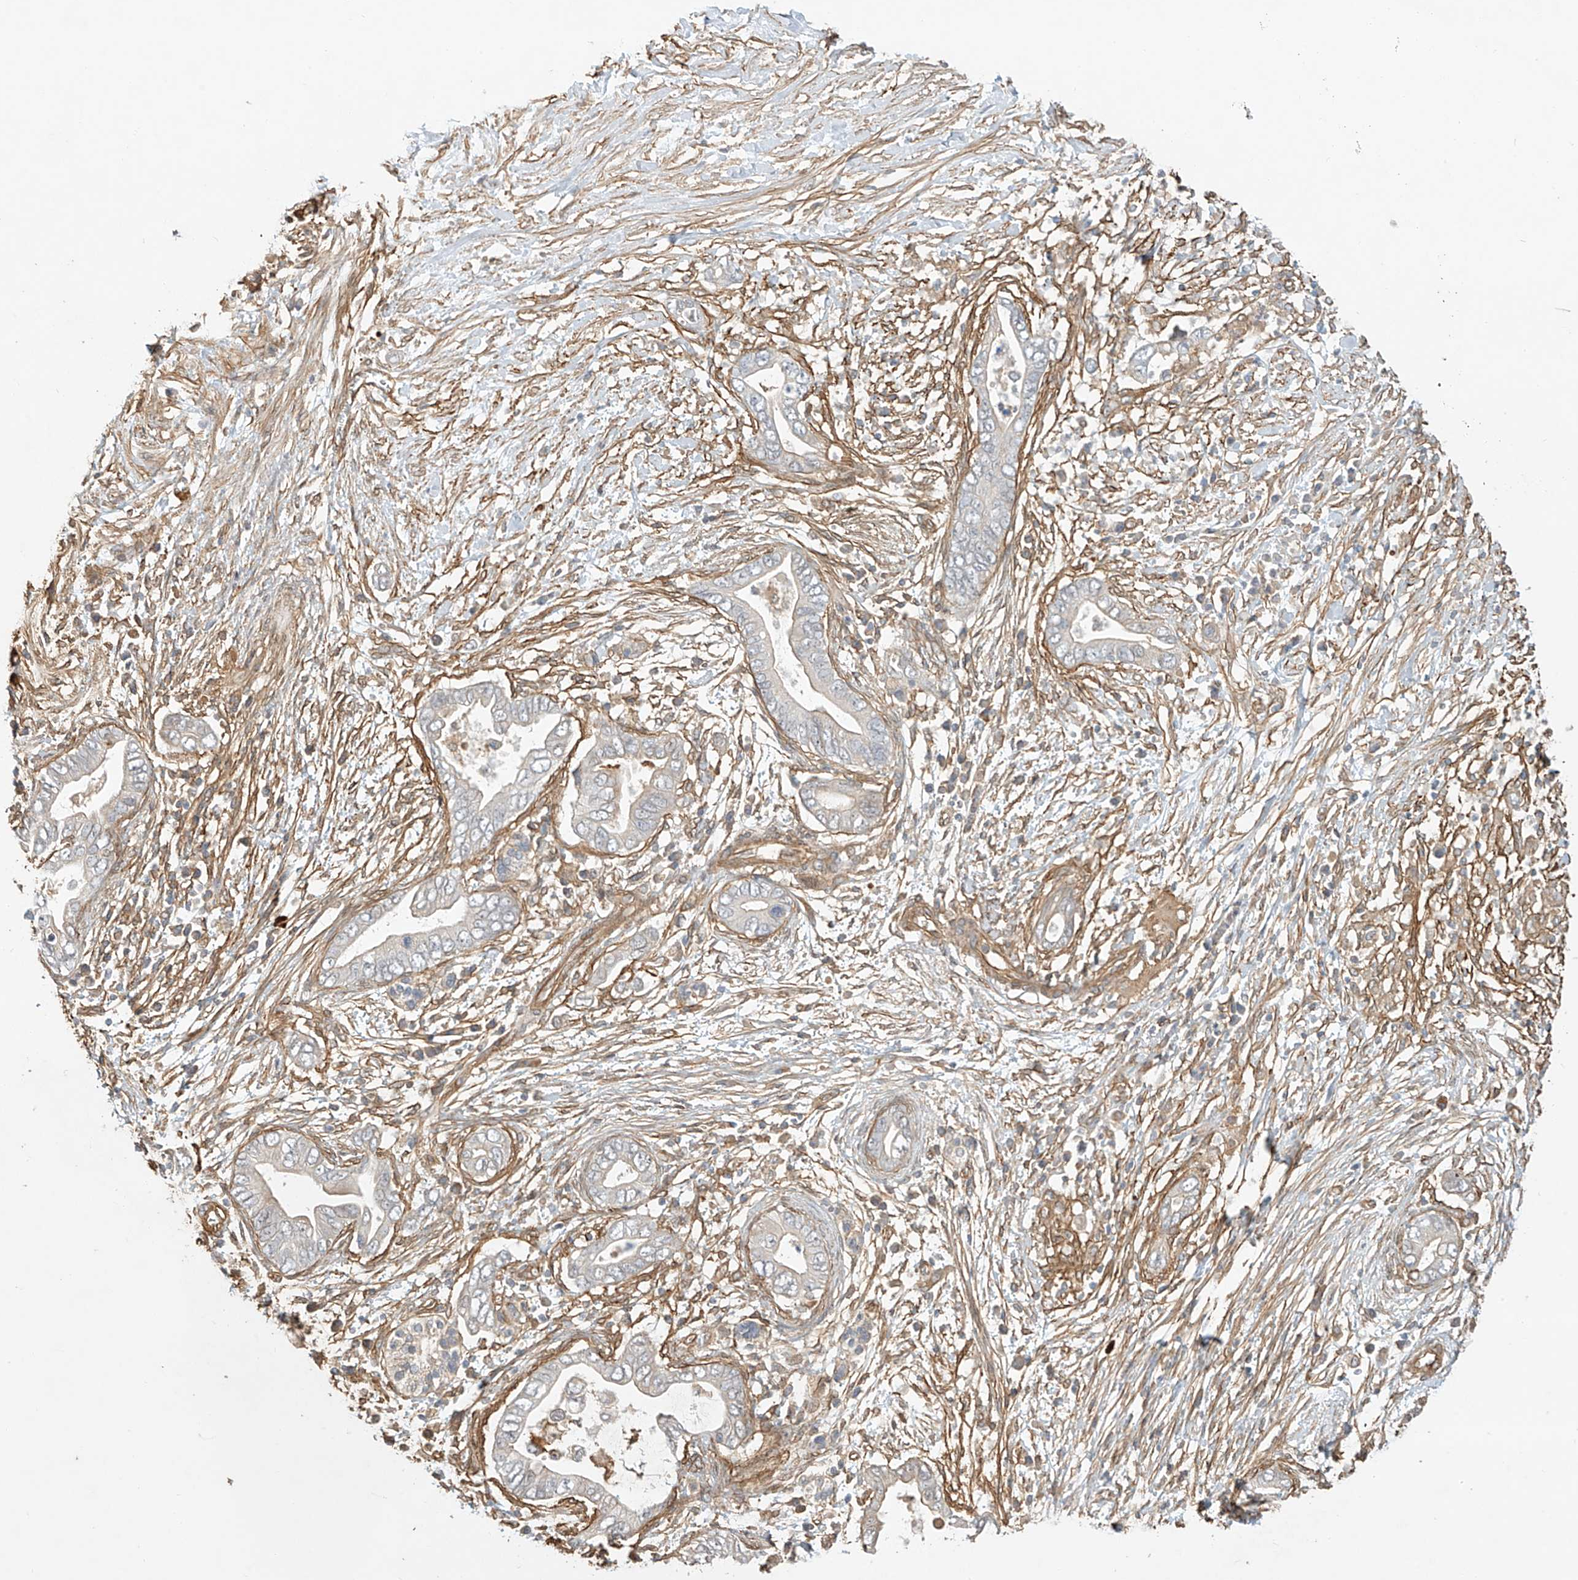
{"staining": {"intensity": "negative", "quantity": "none", "location": "none"}, "tissue": "pancreatic cancer", "cell_type": "Tumor cells", "image_type": "cancer", "snomed": [{"axis": "morphology", "description": "Adenocarcinoma, NOS"}, {"axis": "topography", "description": "Pancreas"}], "caption": "Pancreatic cancer was stained to show a protein in brown. There is no significant positivity in tumor cells.", "gene": "CSMD3", "patient": {"sex": "male", "age": 75}}